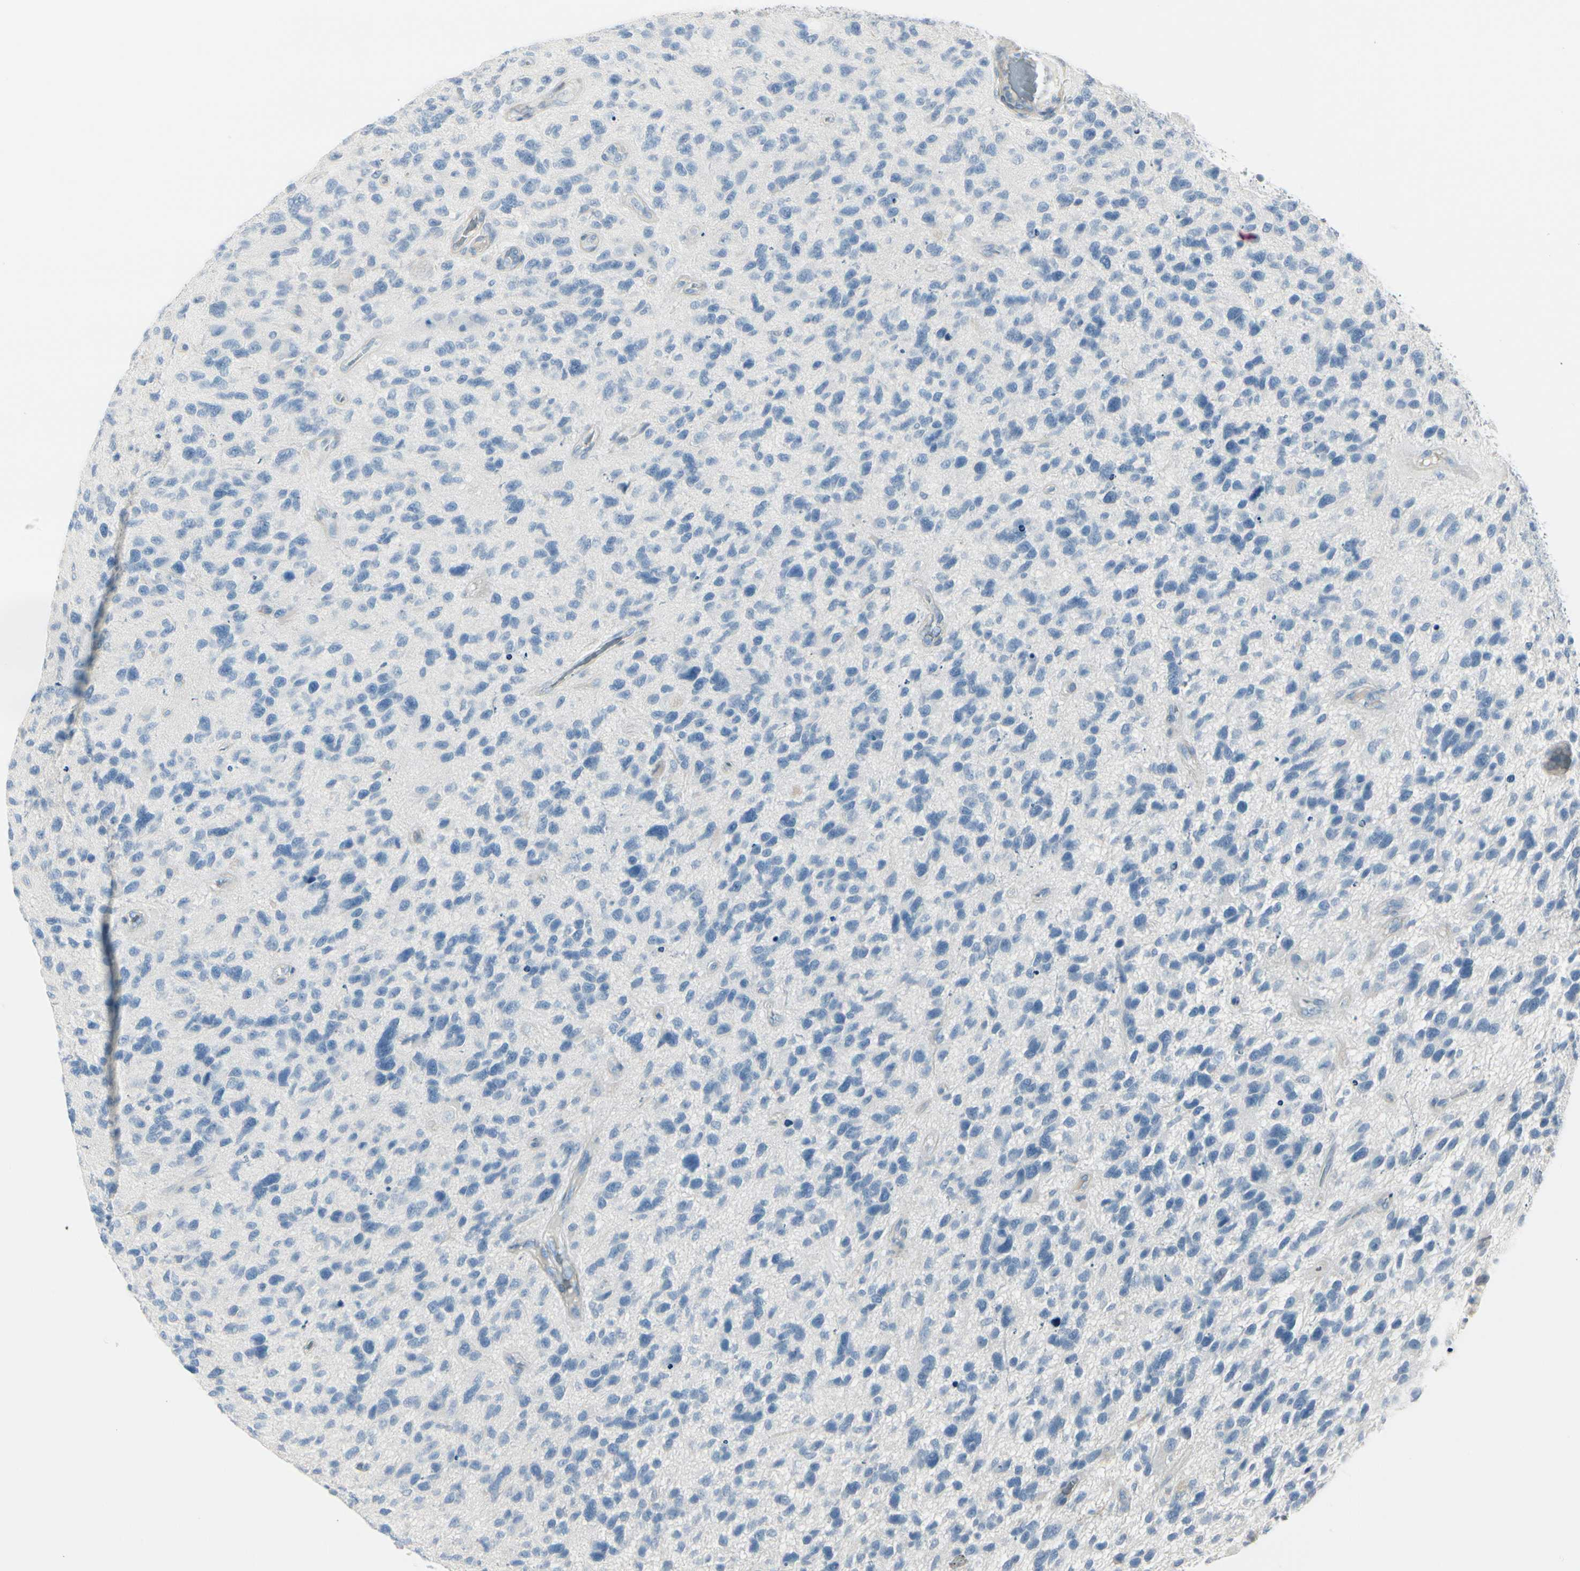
{"staining": {"intensity": "negative", "quantity": "none", "location": "none"}, "tissue": "glioma", "cell_type": "Tumor cells", "image_type": "cancer", "snomed": [{"axis": "morphology", "description": "Glioma, malignant, High grade"}, {"axis": "topography", "description": "Brain"}], "caption": "Histopathology image shows no significant protein expression in tumor cells of malignant high-grade glioma.", "gene": "CDHR5", "patient": {"sex": "female", "age": 58}}